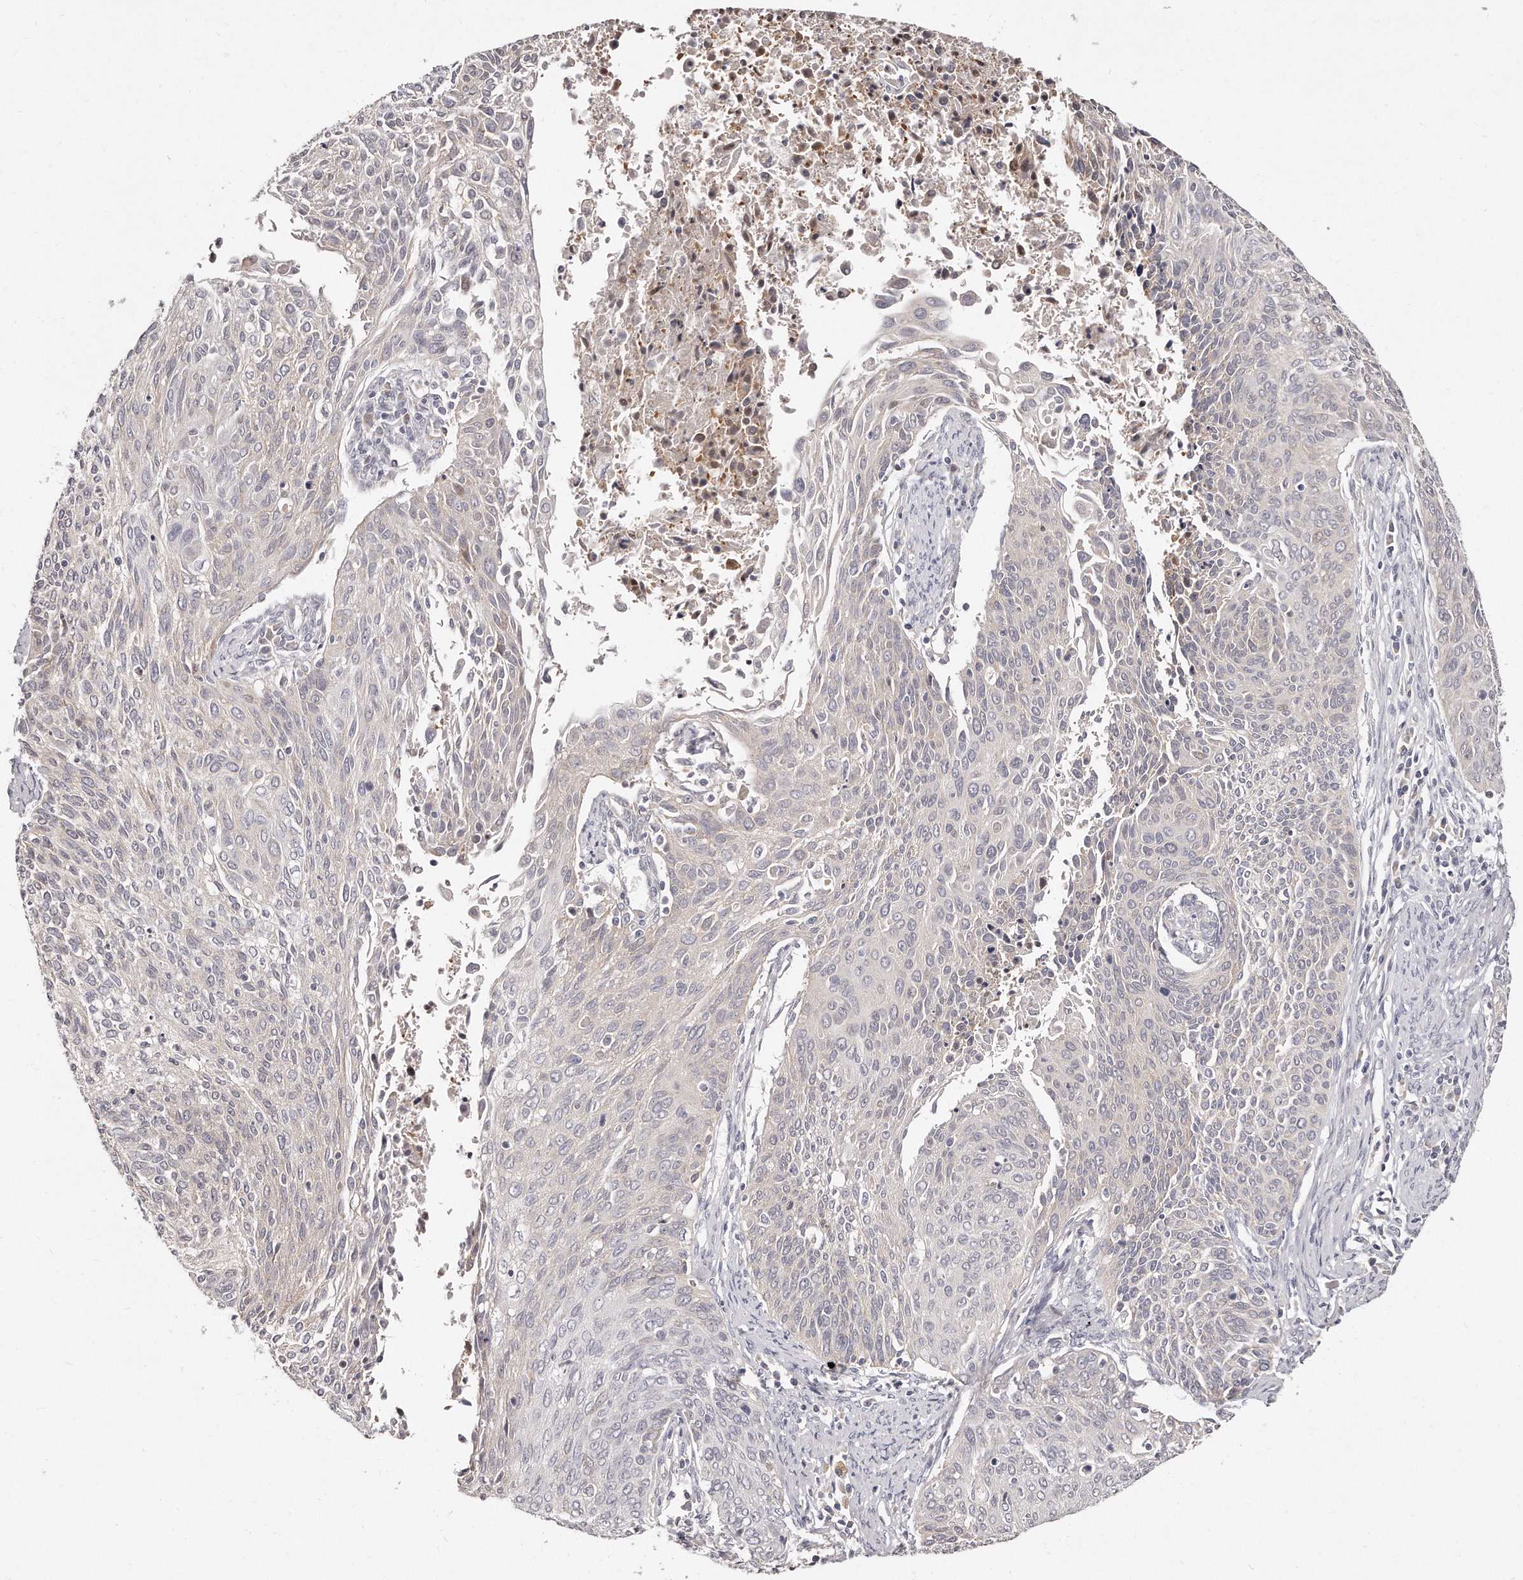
{"staining": {"intensity": "negative", "quantity": "none", "location": "none"}, "tissue": "cervical cancer", "cell_type": "Tumor cells", "image_type": "cancer", "snomed": [{"axis": "morphology", "description": "Squamous cell carcinoma, NOS"}, {"axis": "topography", "description": "Cervix"}], "caption": "Human cervical cancer stained for a protein using immunohistochemistry reveals no expression in tumor cells.", "gene": "TTLL4", "patient": {"sex": "female", "age": 55}}